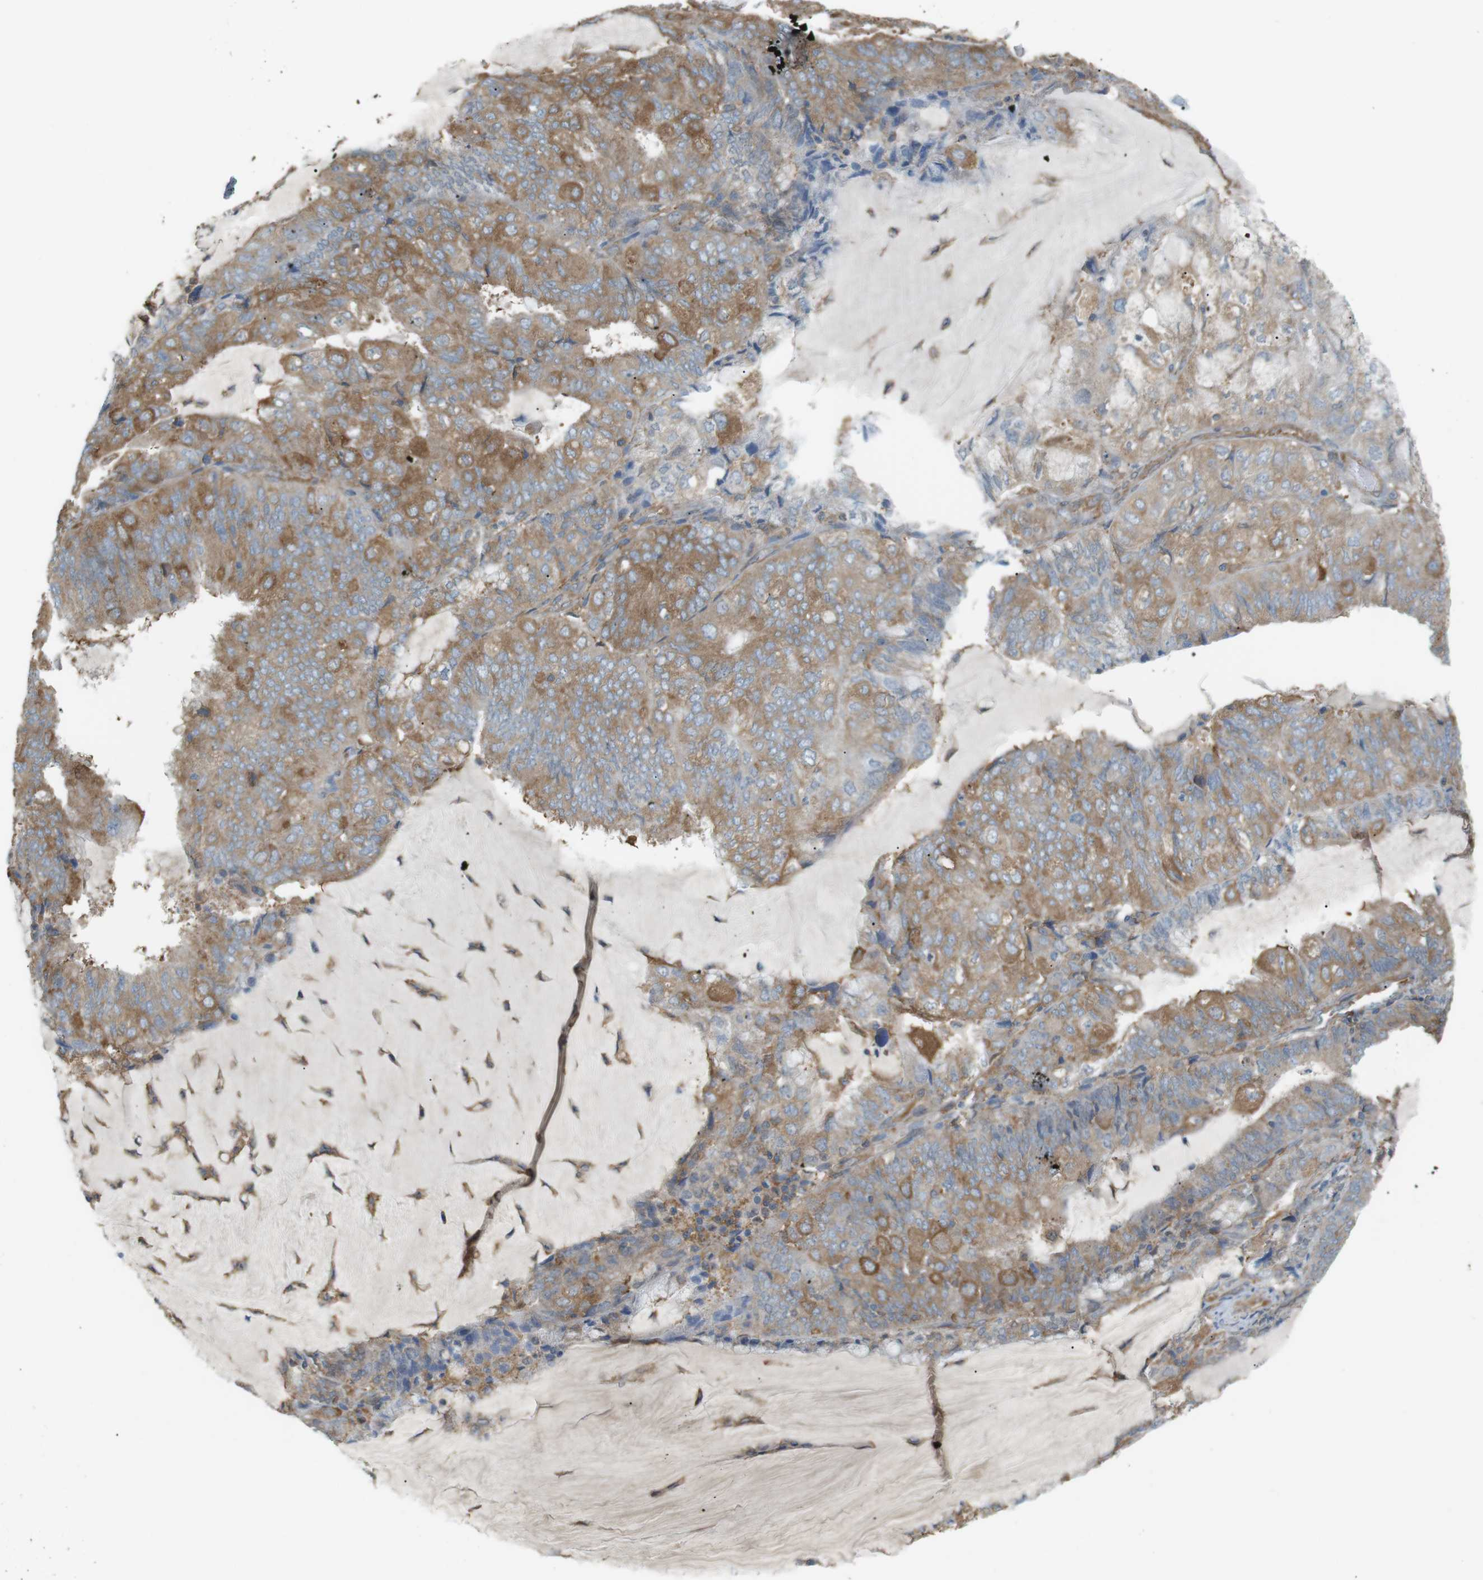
{"staining": {"intensity": "moderate", "quantity": ">75%", "location": "cytoplasmic/membranous"}, "tissue": "endometrial cancer", "cell_type": "Tumor cells", "image_type": "cancer", "snomed": [{"axis": "morphology", "description": "Adenocarcinoma, NOS"}, {"axis": "topography", "description": "Endometrium"}], "caption": "Human endometrial cancer stained with a protein marker reveals moderate staining in tumor cells.", "gene": "PEPD", "patient": {"sex": "female", "age": 81}}